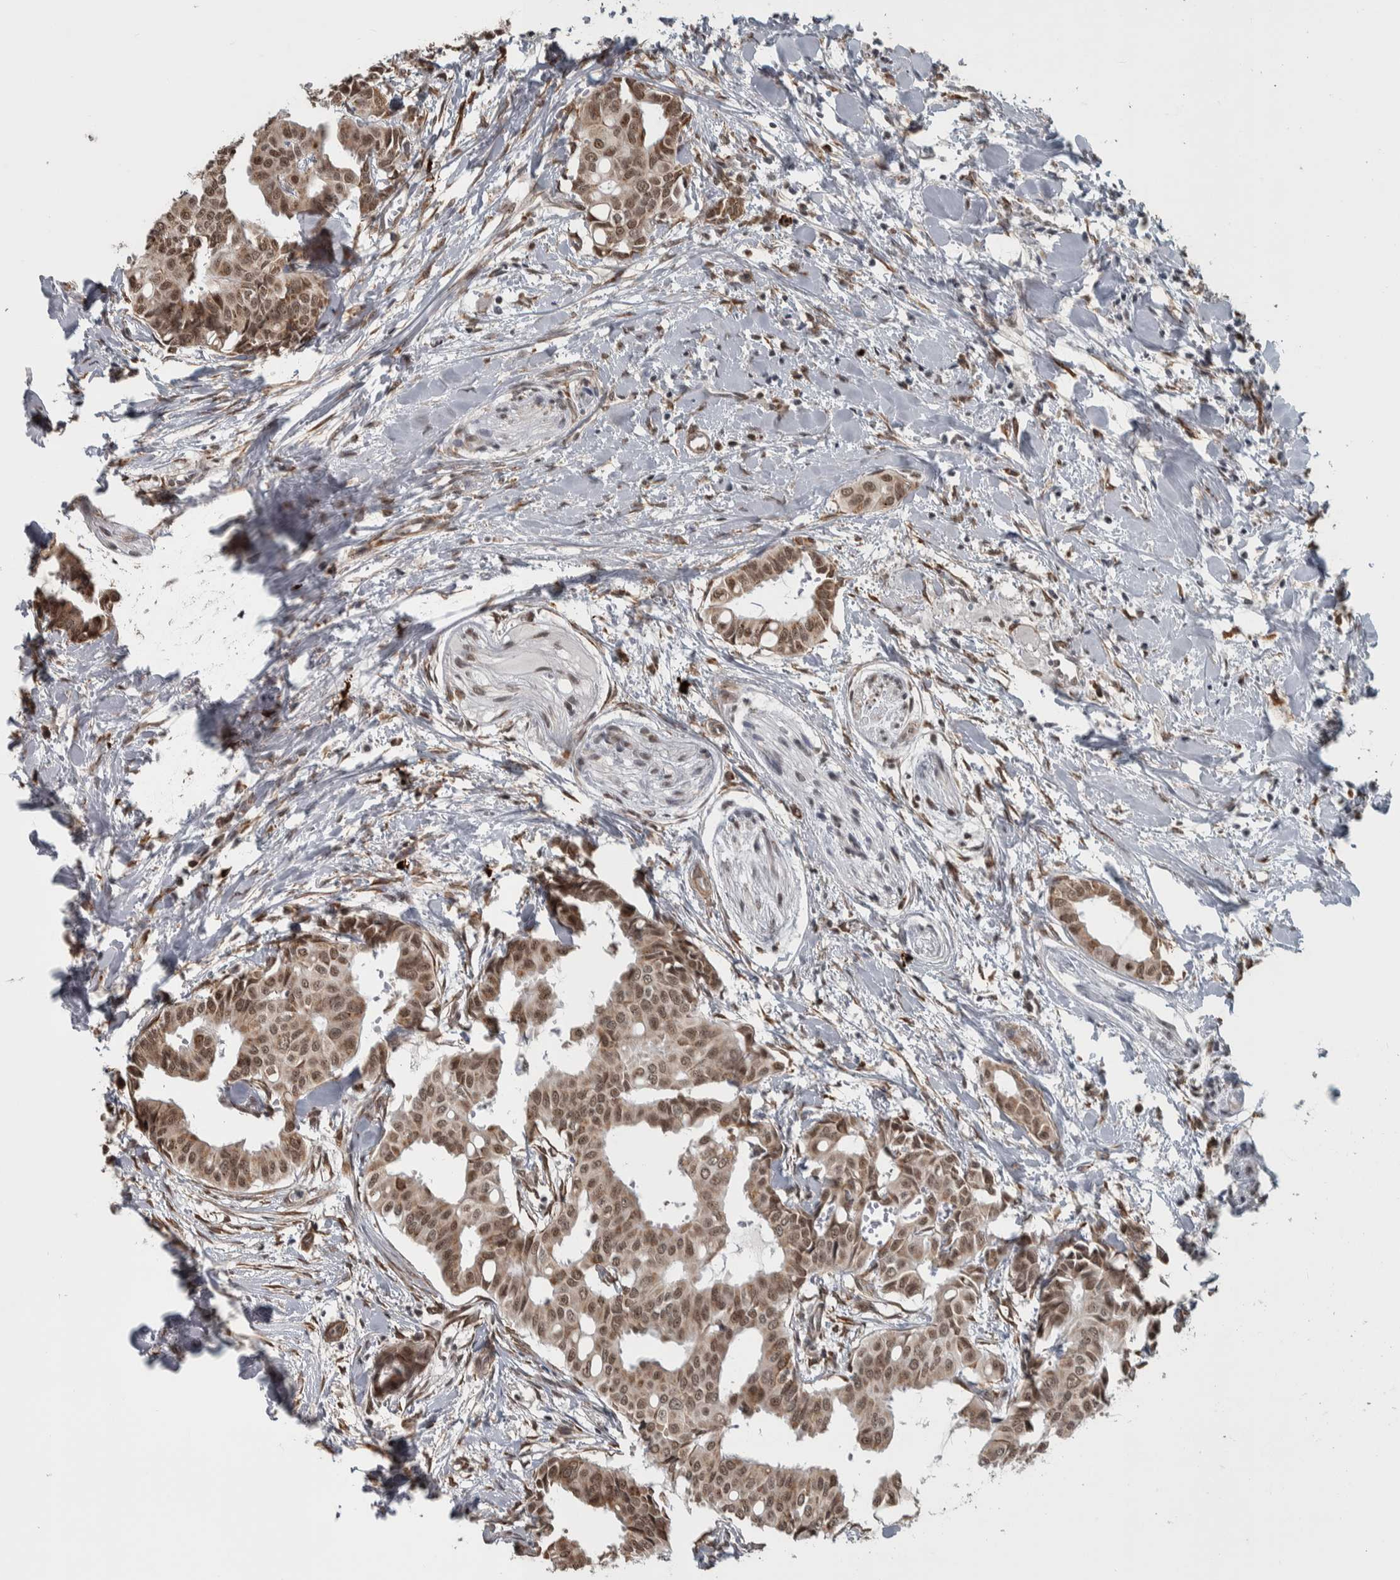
{"staining": {"intensity": "moderate", "quantity": ">75%", "location": "nuclear"}, "tissue": "head and neck cancer", "cell_type": "Tumor cells", "image_type": "cancer", "snomed": [{"axis": "morphology", "description": "Adenocarcinoma, NOS"}, {"axis": "topography", "description": "Salivary gland"}, {"axis": "topography", "description": "Head-Neck"}], "caption": "This image demonstrates immunohistochemistry (IHC) staining of adenocarcinoma (head and neck), with medium moderate nuclear expression in about >75% of tumor cells.", "gene": "DDX42", "patient": {"sex": "female", "age": 59}}